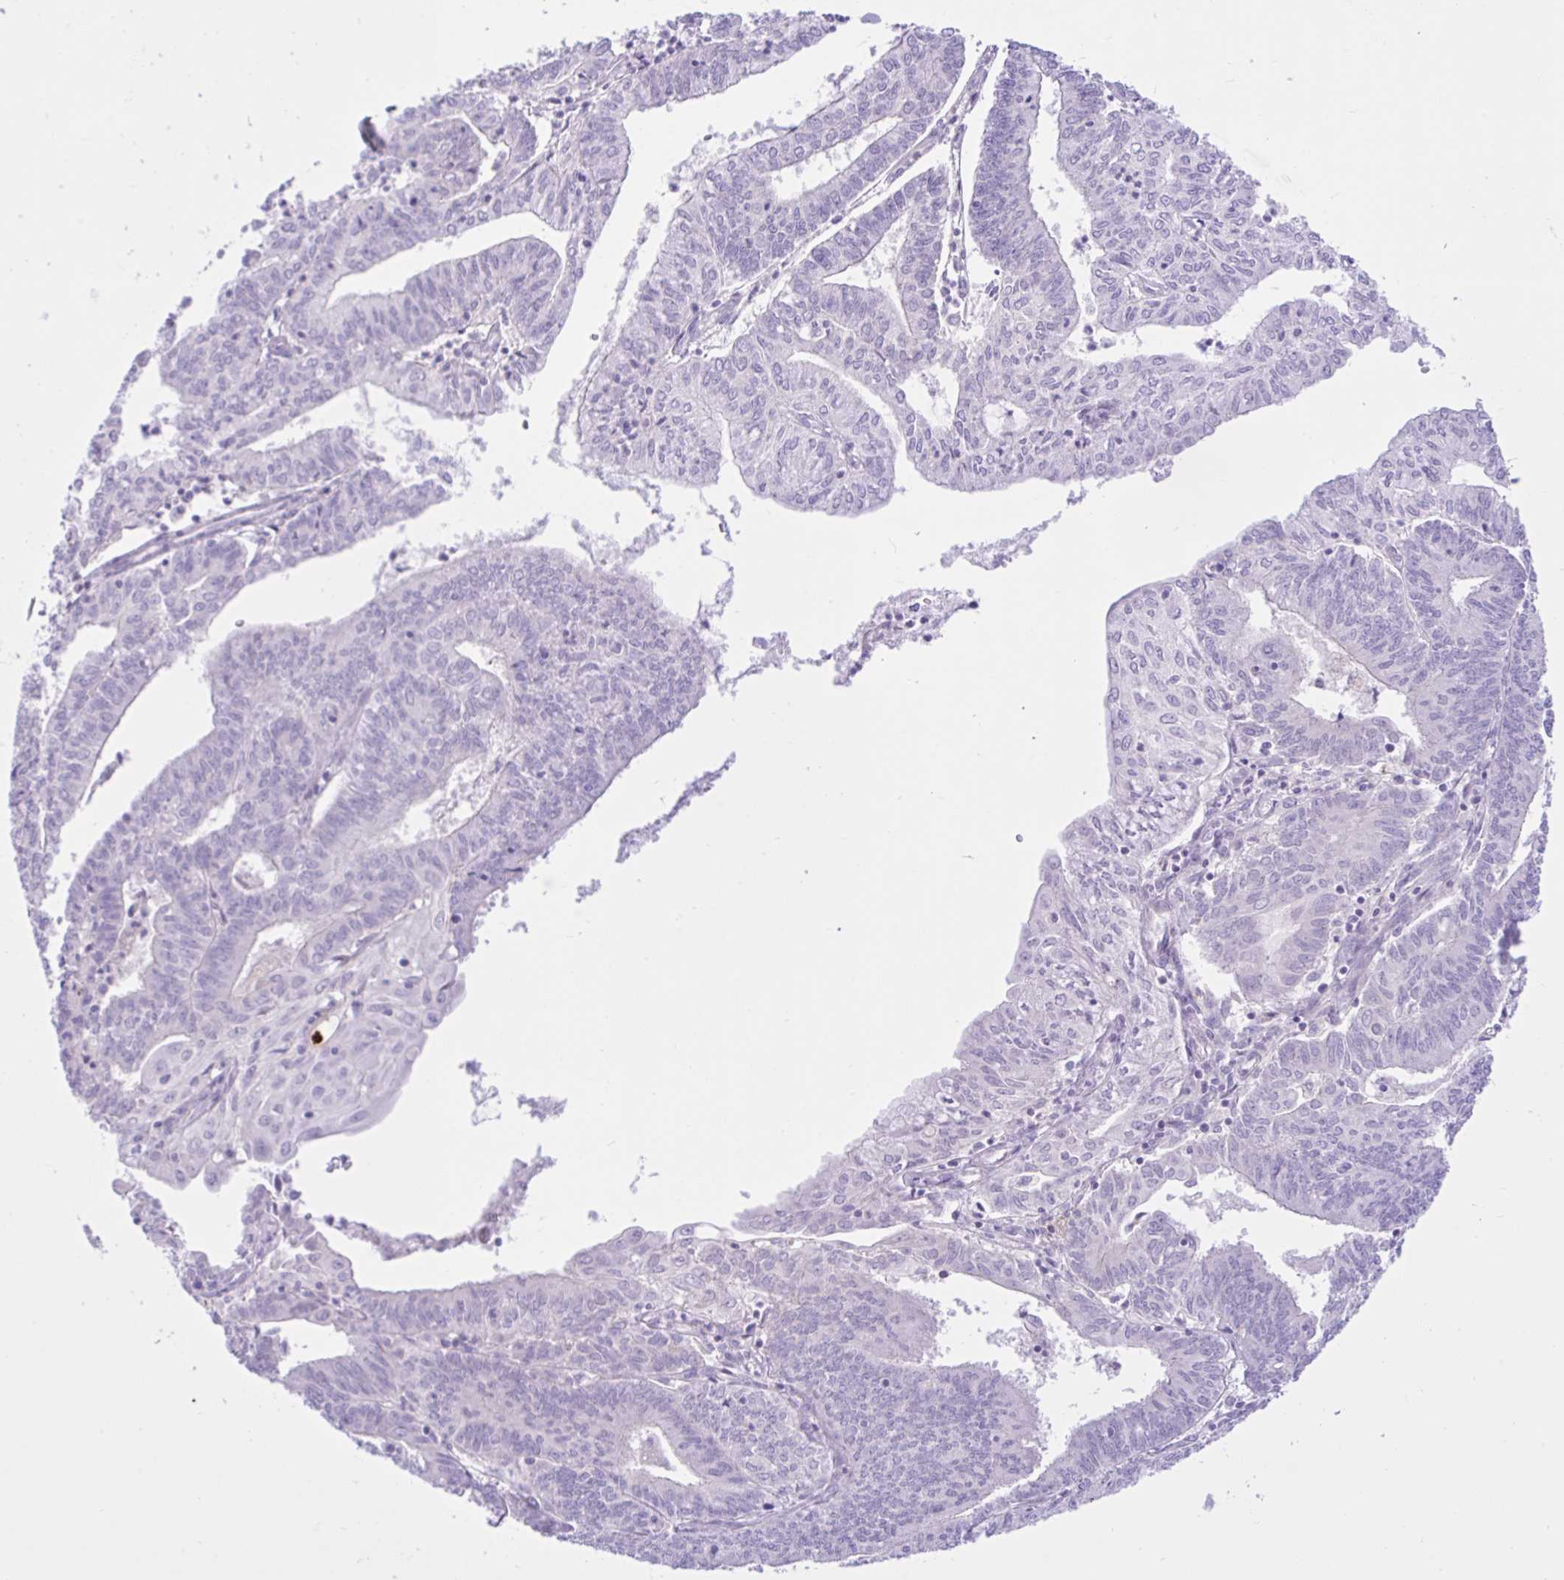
{"staining": {"intensity": "negative", "quantity": "none", "location": "none"}, "tissue": "endometrial cancer", "cell_type": "Tumor cells", "image_type": "cancer", "snomed": [{"axis": "morphology", "description": "Adenocarcinoma, NOS"}, {"axis": "topography", "description": "Endometrium"}], "caption": "IHC of human endometrial cancer reveals no positivity in tumor cells. (Stains: DAB (3,3'-diaminobenzidine) immunohistochemistry with hematoxylin counter stain, Microscopy: brightfield microscopy at high magnification).", "gene": "ZNF101", "patient": {"sex": "female", "age": 61}}